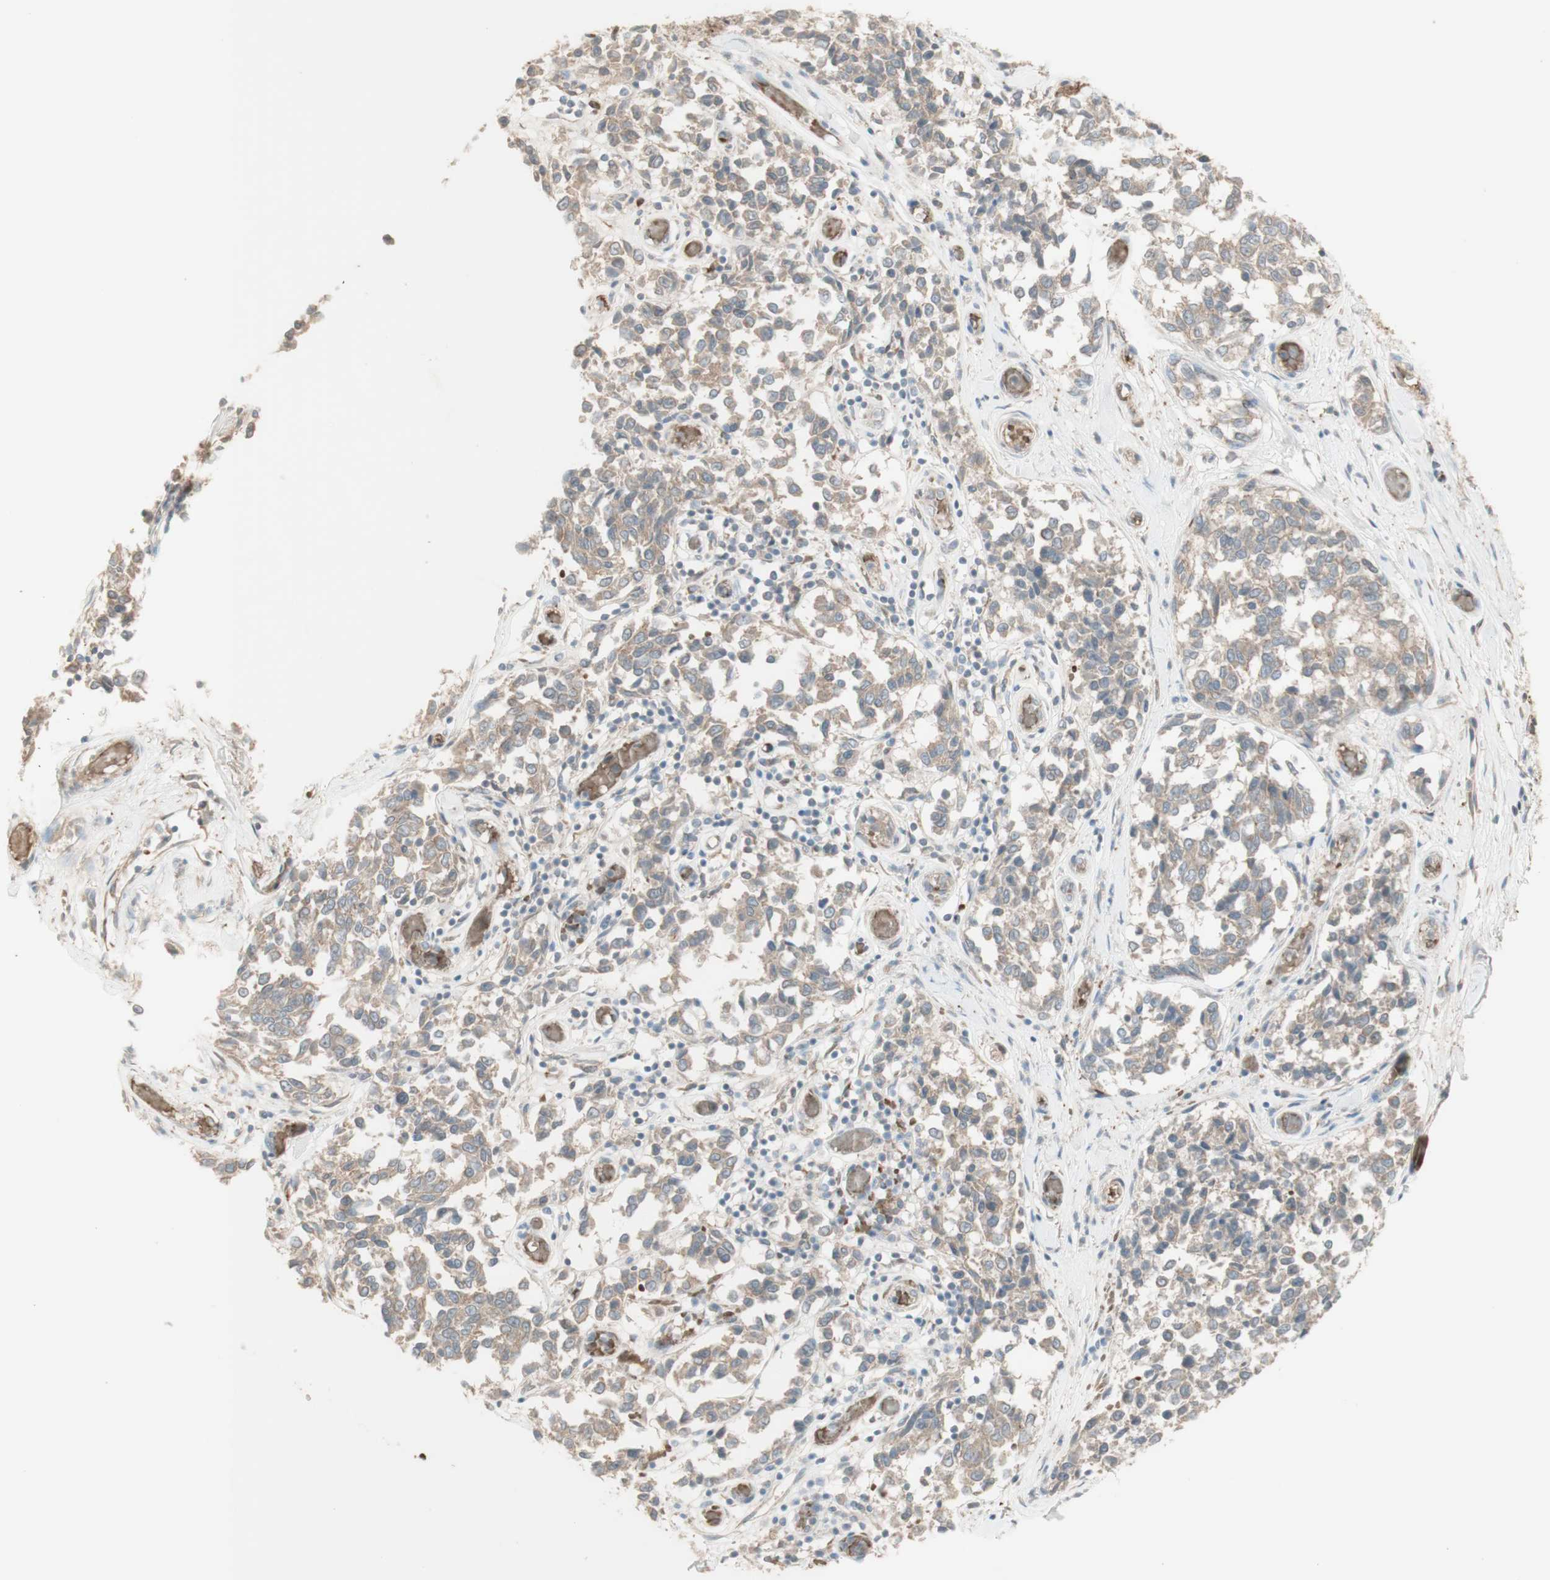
{"staining": {"intensity": "weak", "quantity": ">75%", "location": "cytoplasmic/membranous"}, "tissue": "melanoma", "cell_type": "Tumor cells", "image_type": "cancer", "snomed": [{"axis": "morphology", "description": "Malignant melanoma, NOS"}, {"axis": "topography", "description": "Skin"}], "caption": "Protein expression by immunohistochemistry displays weak cytoplasmic/membranous expression in approximately >75% of tumor cells in melanoma.", "gene": "PTGER4", "patient": {"sex": "female", "age": 64}}